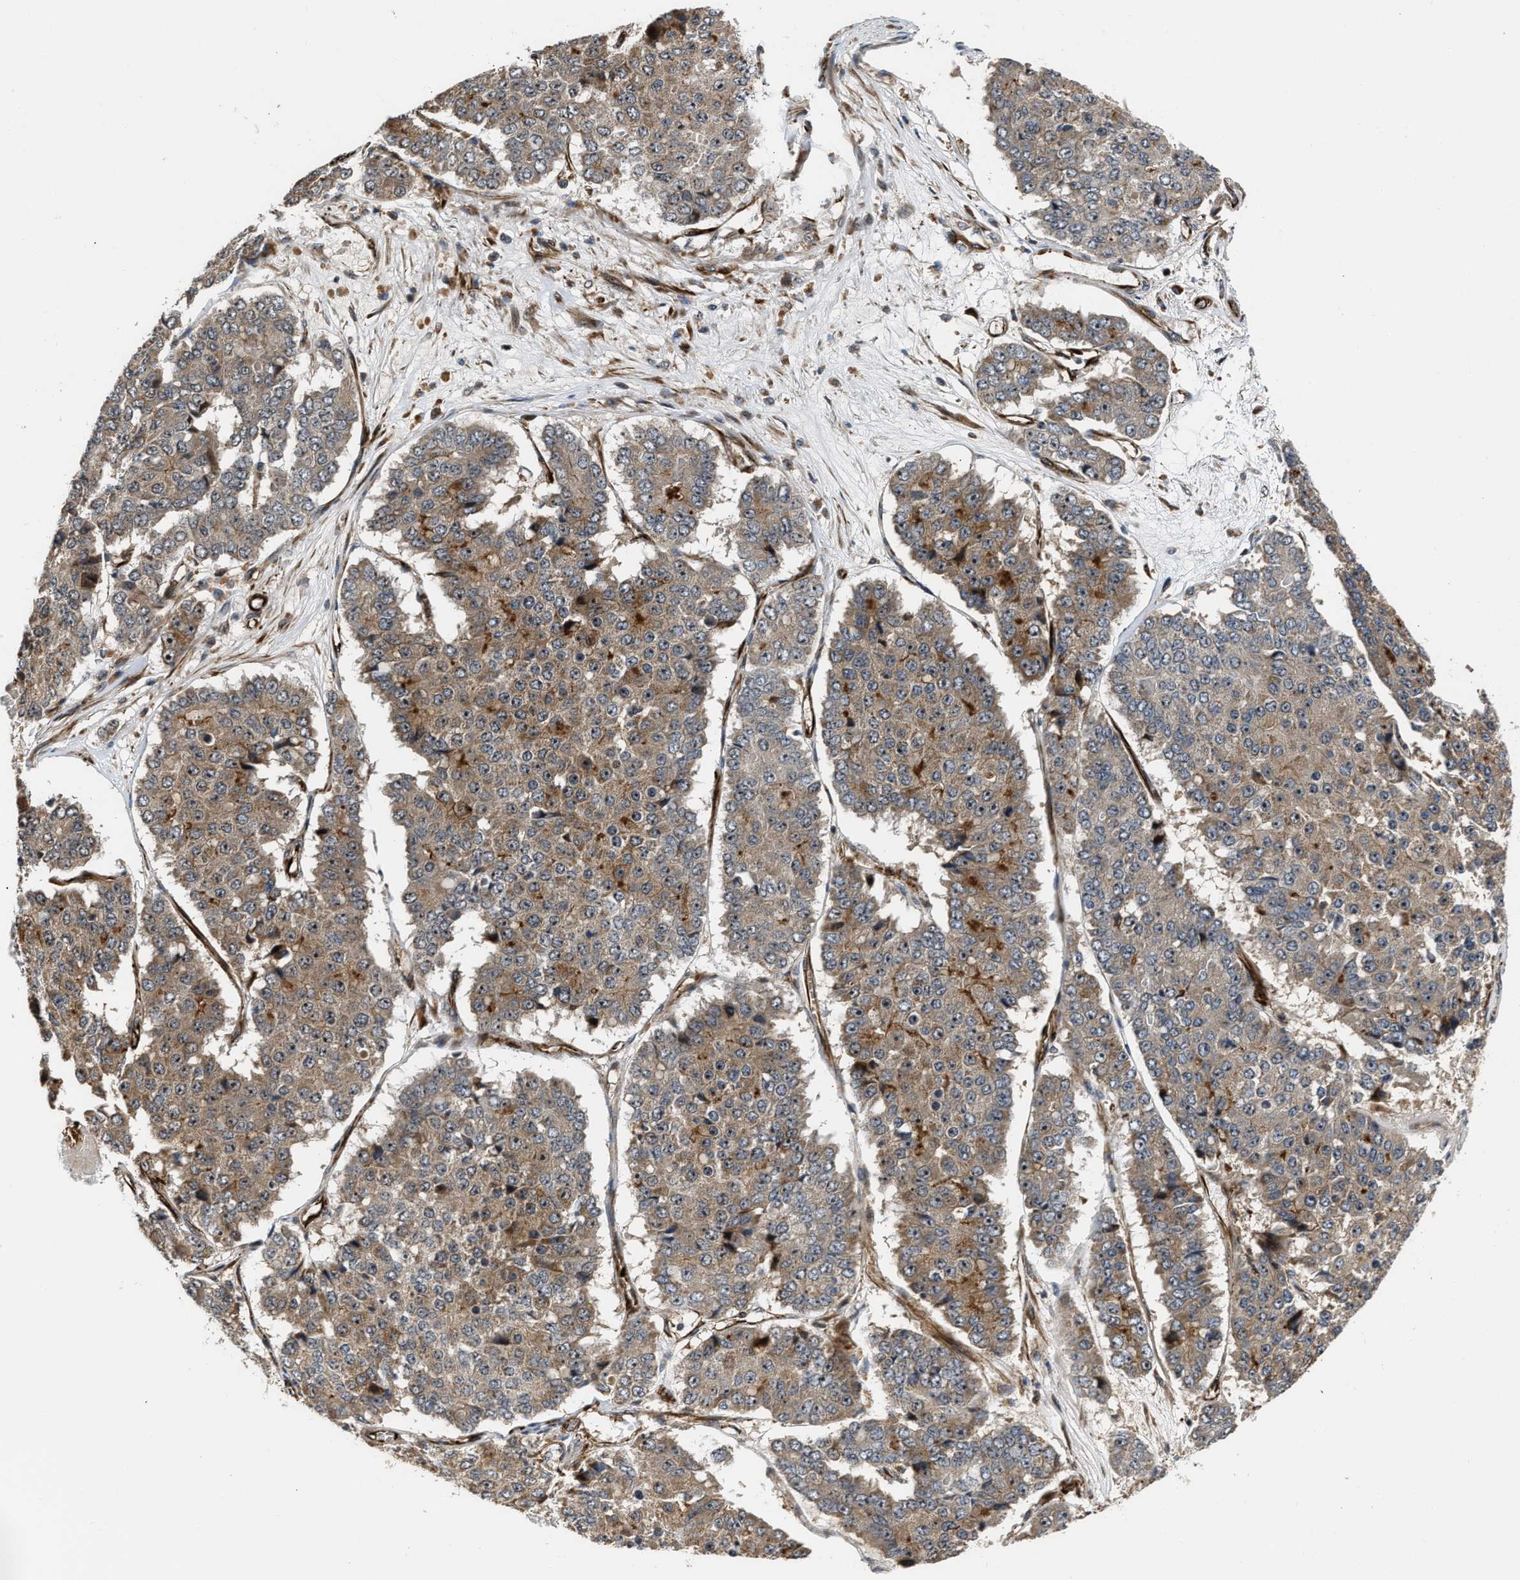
{"staining": {"intensity": "moderate", "quantity": ">75%", "location": "cytoplasmic/membranous"}, "tissue": "pancreatic cancer", "cell_type": "Tumor cells", "image_type": "cancer", "snomed": [{"axis": "morphology", "description": "Adenocarcinoma, NOS"}, {"axis": "topography", "description": "Pancreas"}], "caption": "Pancreatic cancer stained with a brown dye demonstrates moderate cytoplasmic/membranous positive staining in about >75% of tumor cells.", "gene": "ALDH3A2", "patient": {"sex": "male", "age": 50}}